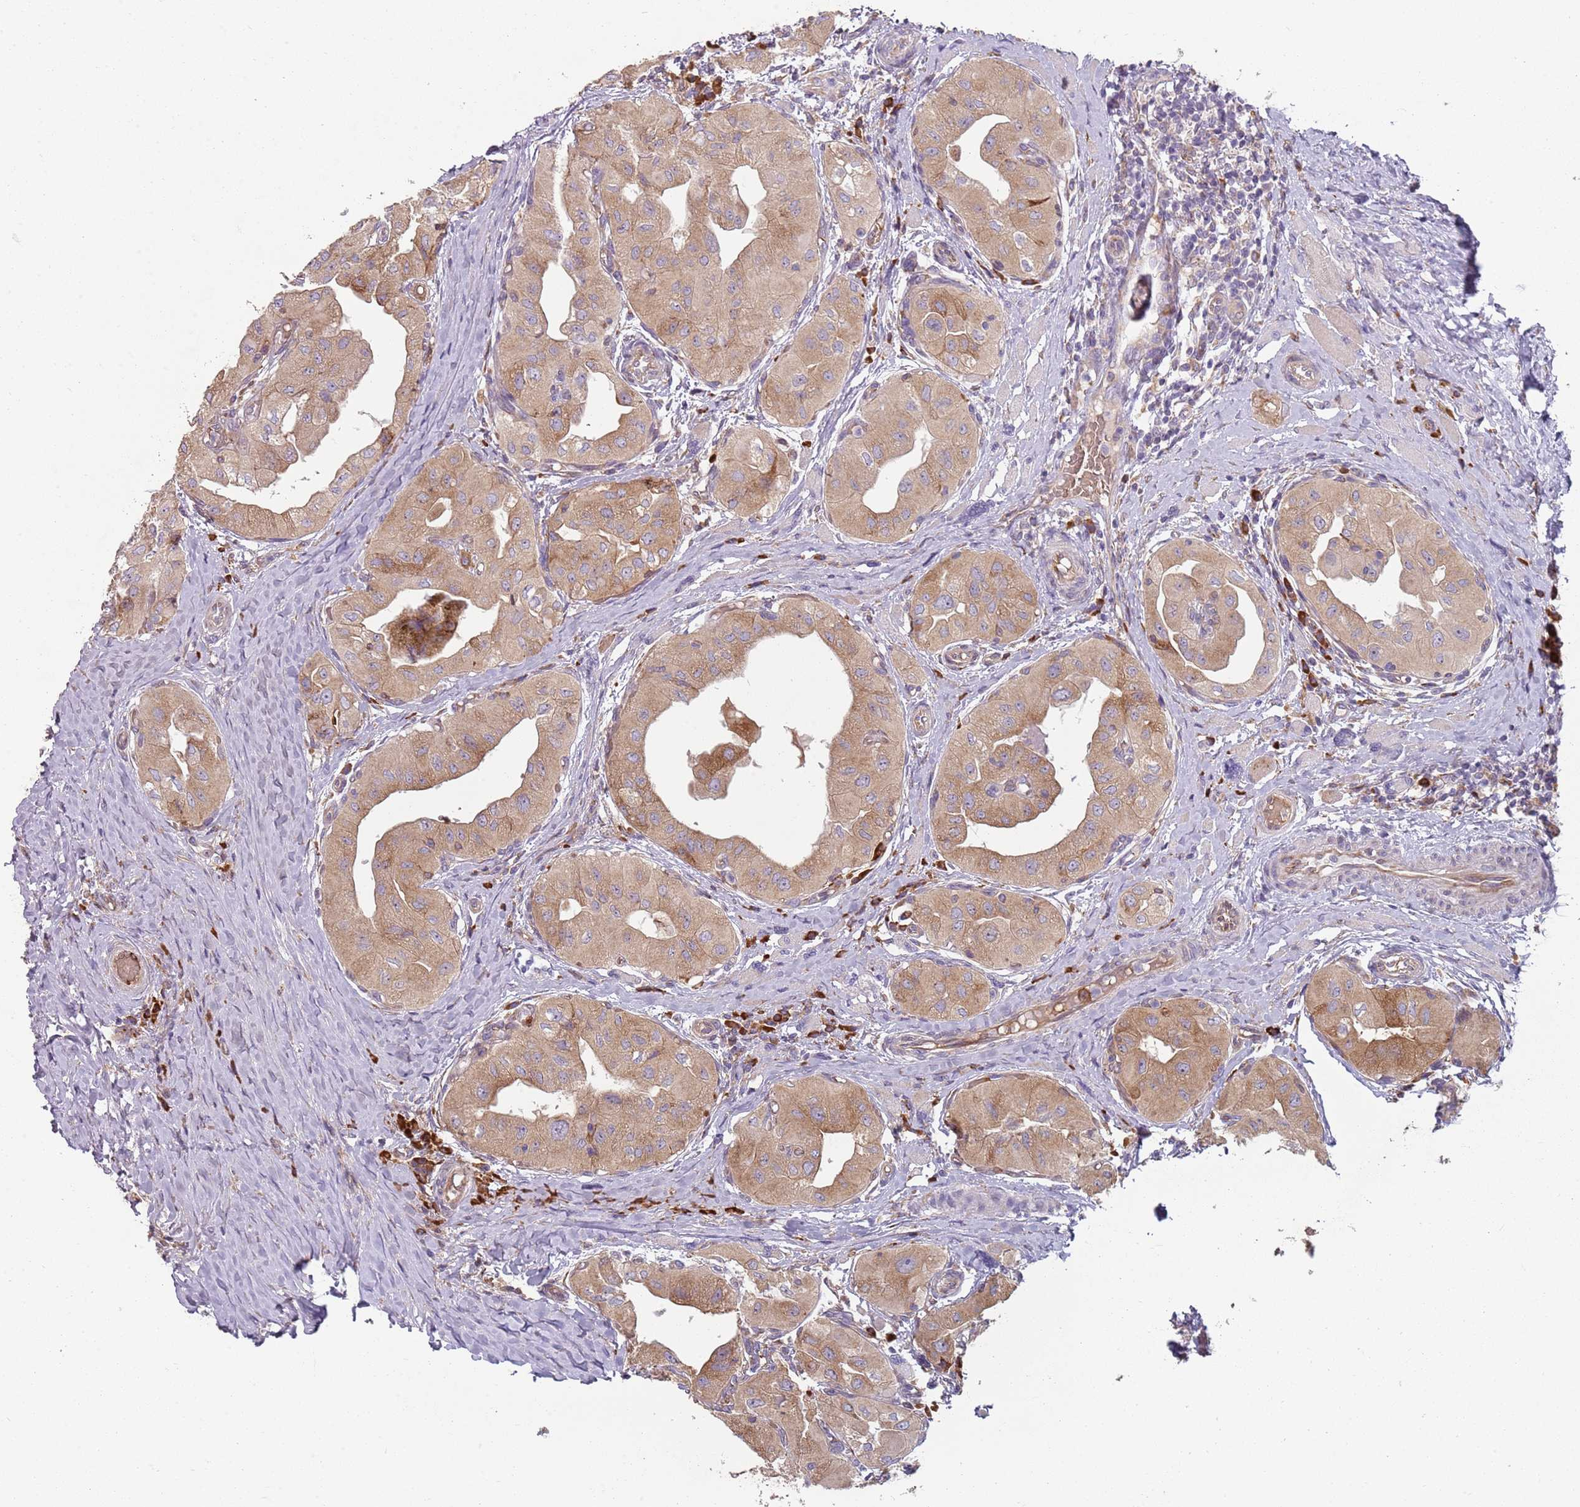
{"staining": {"intensity": "weak", "quantity": ">75%", "location": "cytoplasmic/membranous"}, "tissue": "thyroid cancer", "cell_type": "Tumor cells", "image_type": "cancer", "snomed": [{"axis": "morphology", "description": "Papillary adenocarcinoma, NOS"}, {"axis": "topography", "description": "Thyroid gland"}], "caption": "Human thyroid cancer (papillary adenocarcinoma) stained with a protein marker demonstrates weak staining in tumor cells.", "gene": "SPATA2", "patient": {"sex": "female", "age": 59}}